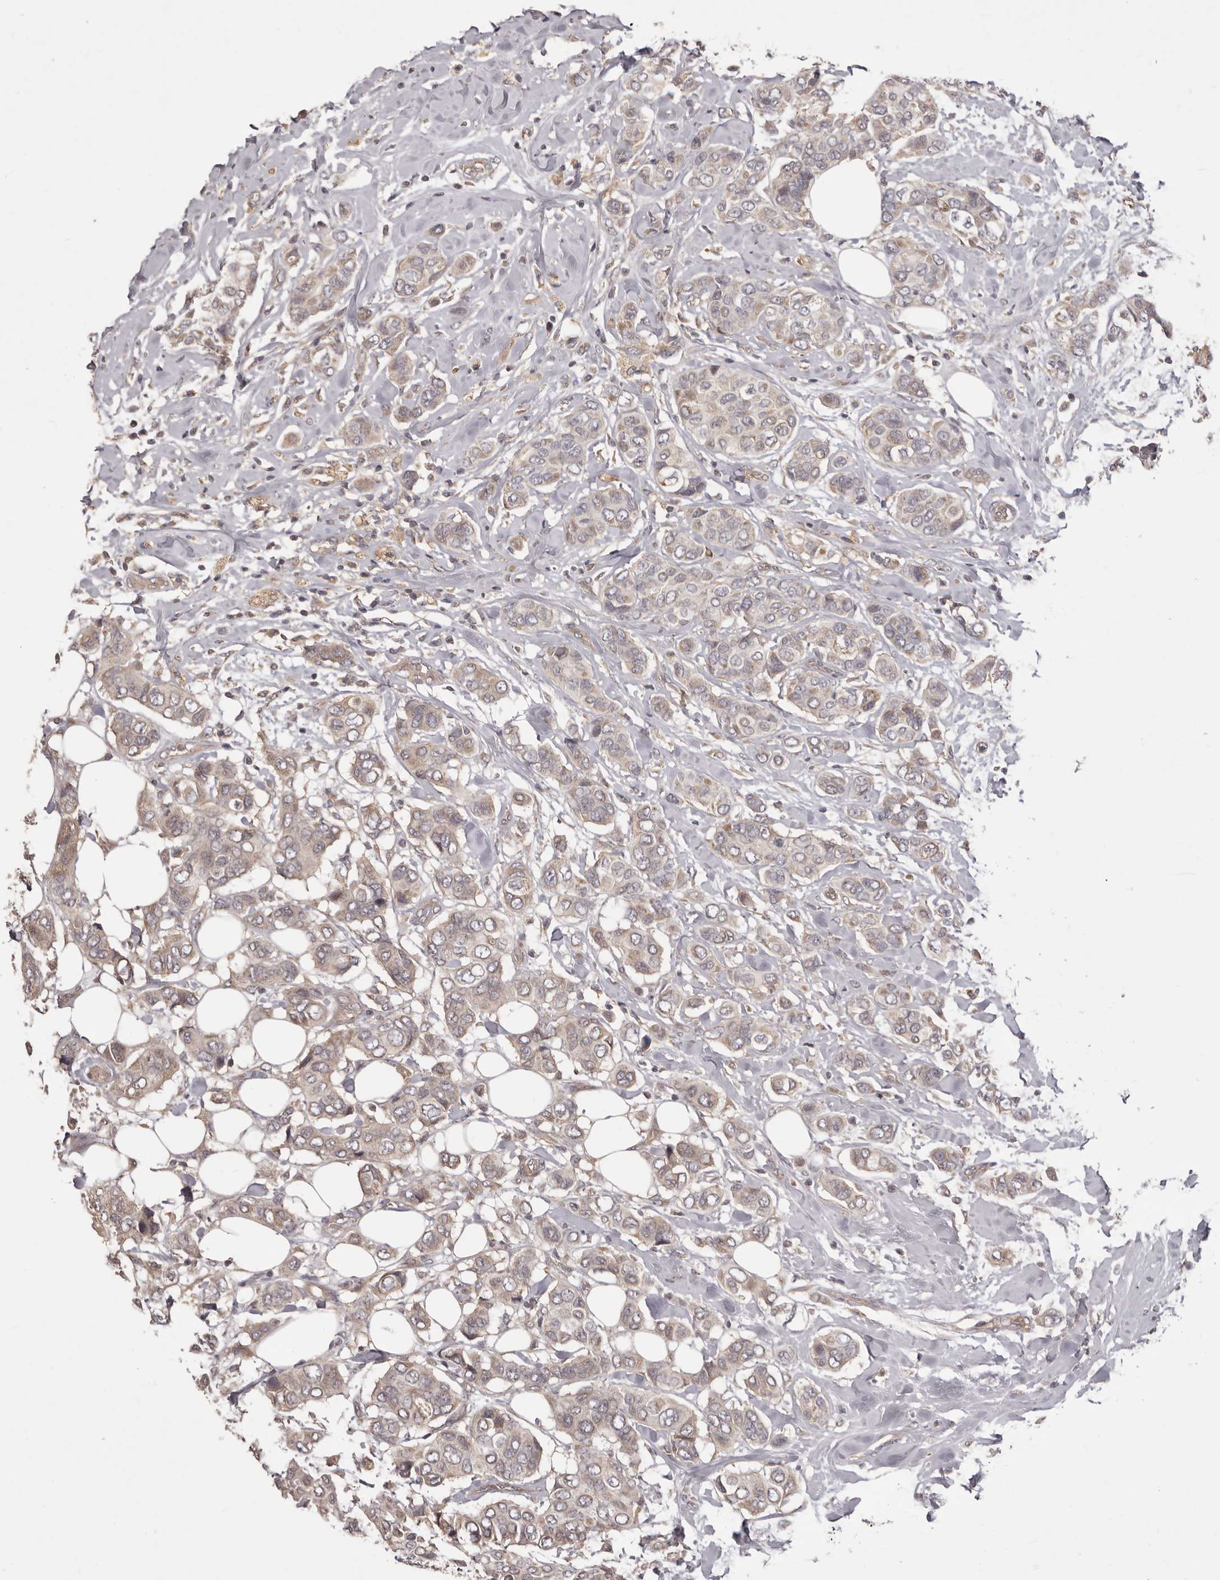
{"staining": {"intensity": "weak", "quantity": "25%-75%", "location": "cytoplasmic/membranous"}, "tissue": "breast cancer", "cell_type": "Tumor cells", "image_type": "cancer", "snomed": [{"axis": "morphology", "description": "Lobular carcinoma"}, {"axis": "topography", "description": "Breast"}], "caption": "Breast cancer (lobular carcinoma) tissue shows weak cytoplasmic/membranous staining in approximately 25%-75% of tumor cells", "gene": "HRH1", "patient": {"sex": "female", "age": 51}}